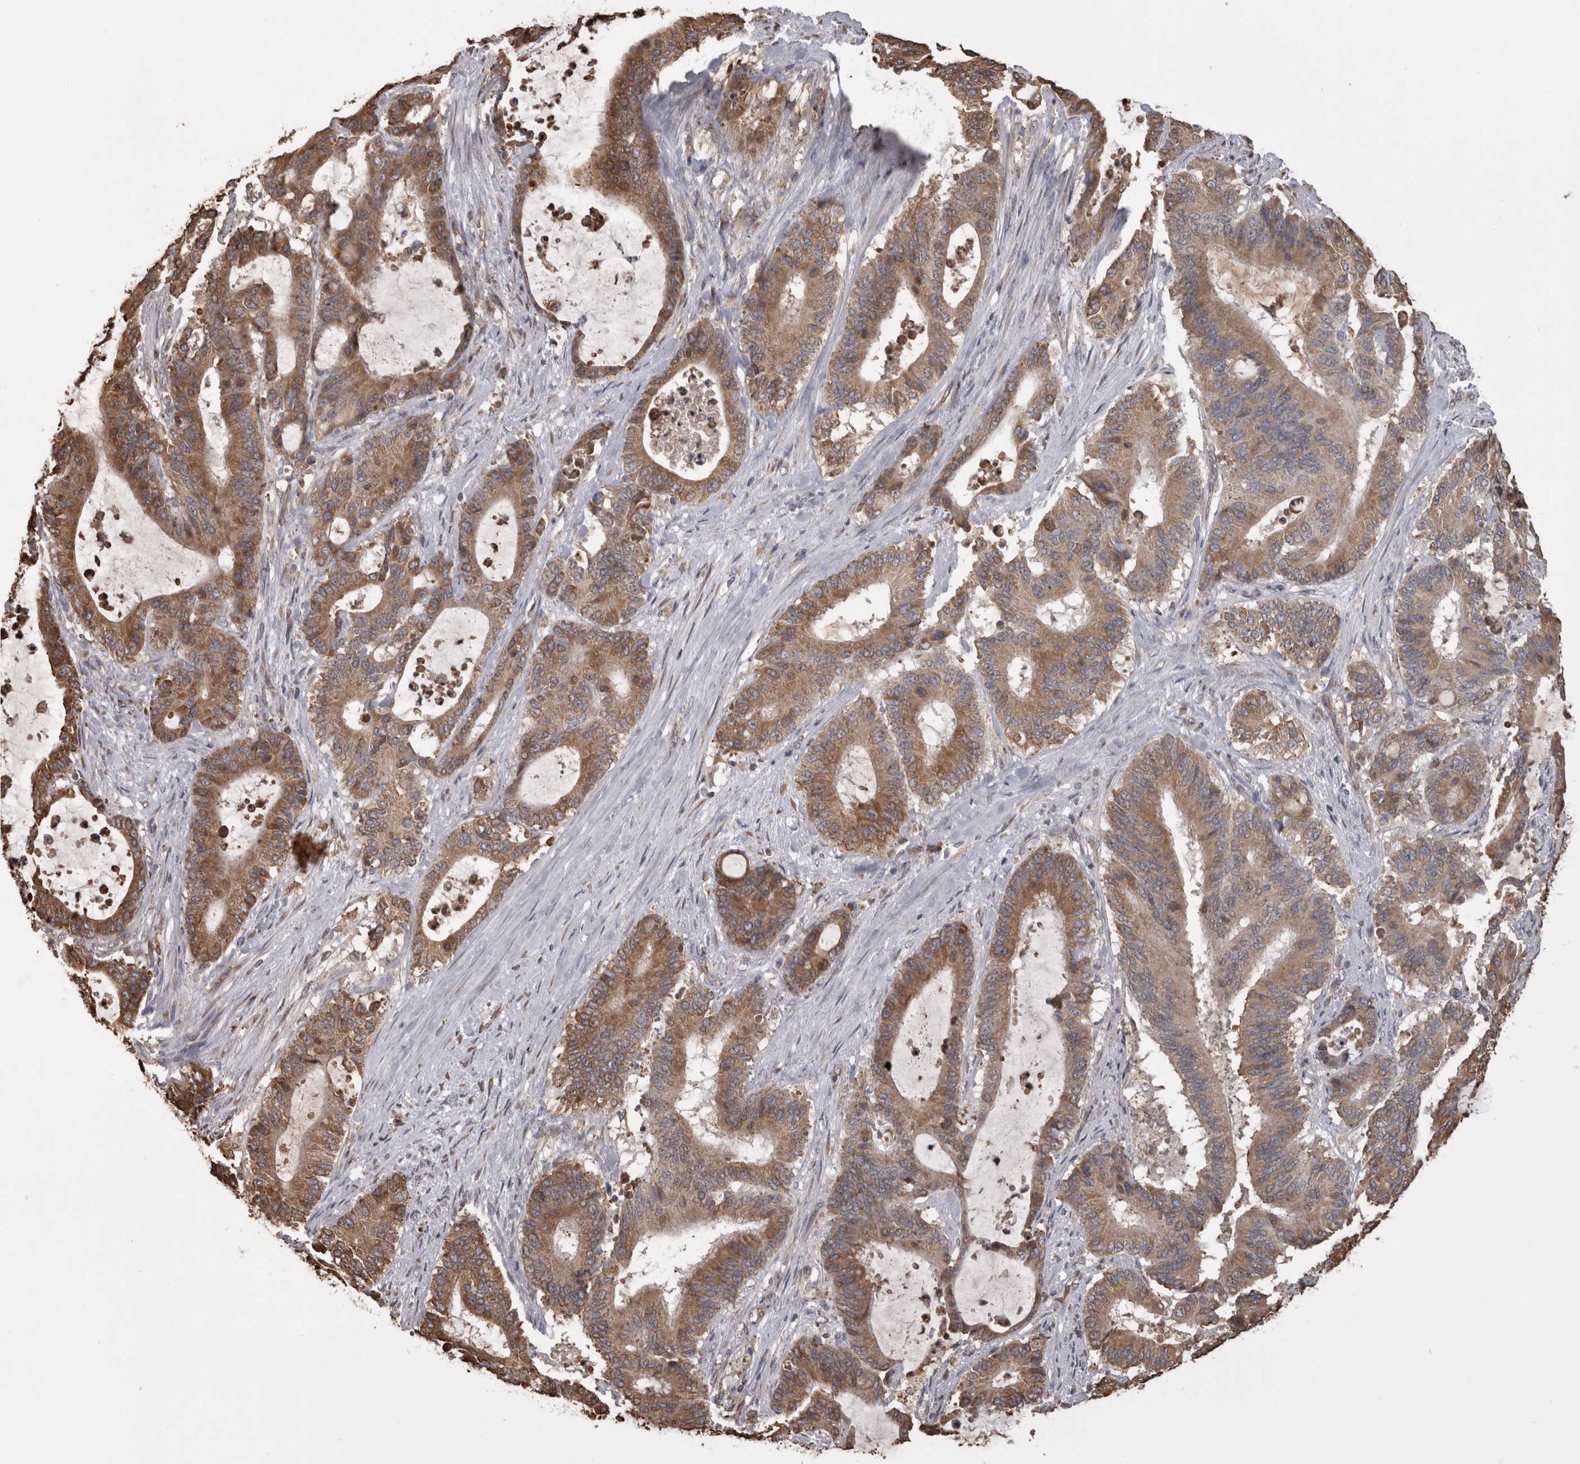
{"staining": {"intensity": "moderate", "quantity": ">75%", "location": "cytoplasmic/membranous"}, "tissue": "liver cancer", "cell_type": "Tumor cells", "image_type": "cancer", "snomed": [{"axis": "morphology", "description": "Cholangiocarcinoma"}, {"axis": "topography", "description": "Liver"}], "caption": "Immunohistochemical staining of cholangiocarcinoma (liver) reveals moderate cytoplasmic/membranous protein expression in approximately >75% of tumor cells. (DAB (3,3'-diaminobenzidine) IHC, brown staining for protein, blue staining for nuclei).", "gene": "PON2", "patient": {"sex": "female", "age": 73}}